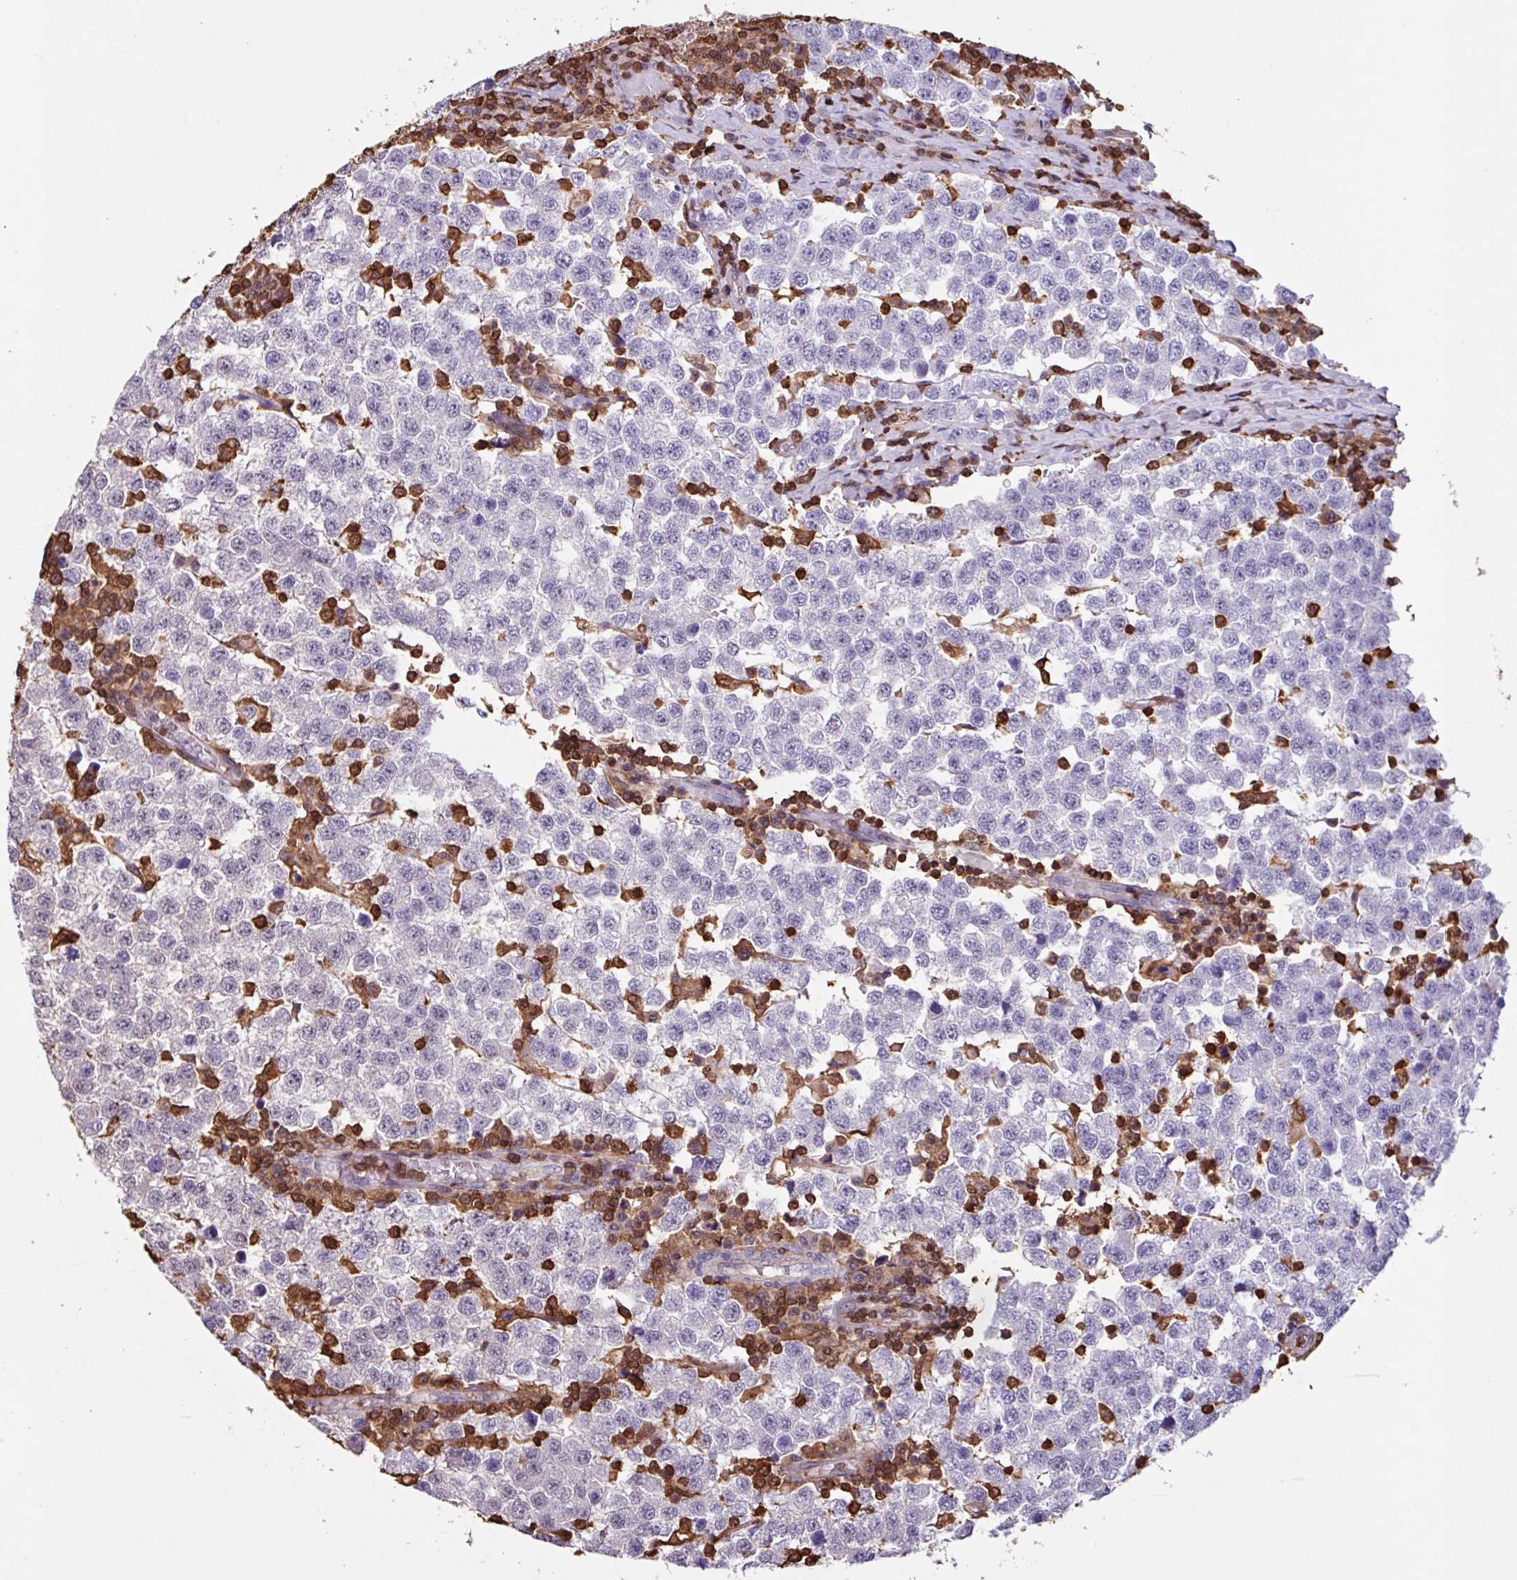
{"staining": {"intensity": "negative", "quantity": "none", "location": "none"}, "tissue": "testis cancer", "cell_type": "Tumor cells", "image_type": "cancer", "snomed": [{"axis": "morphology", "description": "Seminoma, NOS"}, {"axis": "topography", "description": "Testis"}], "caption": "Immunohistochemistry of human testis seminoma demonstrates no positivity in tumor cells.", "gene": "ARHGDIB", "patient": {"sex": "male", "age": 34}}